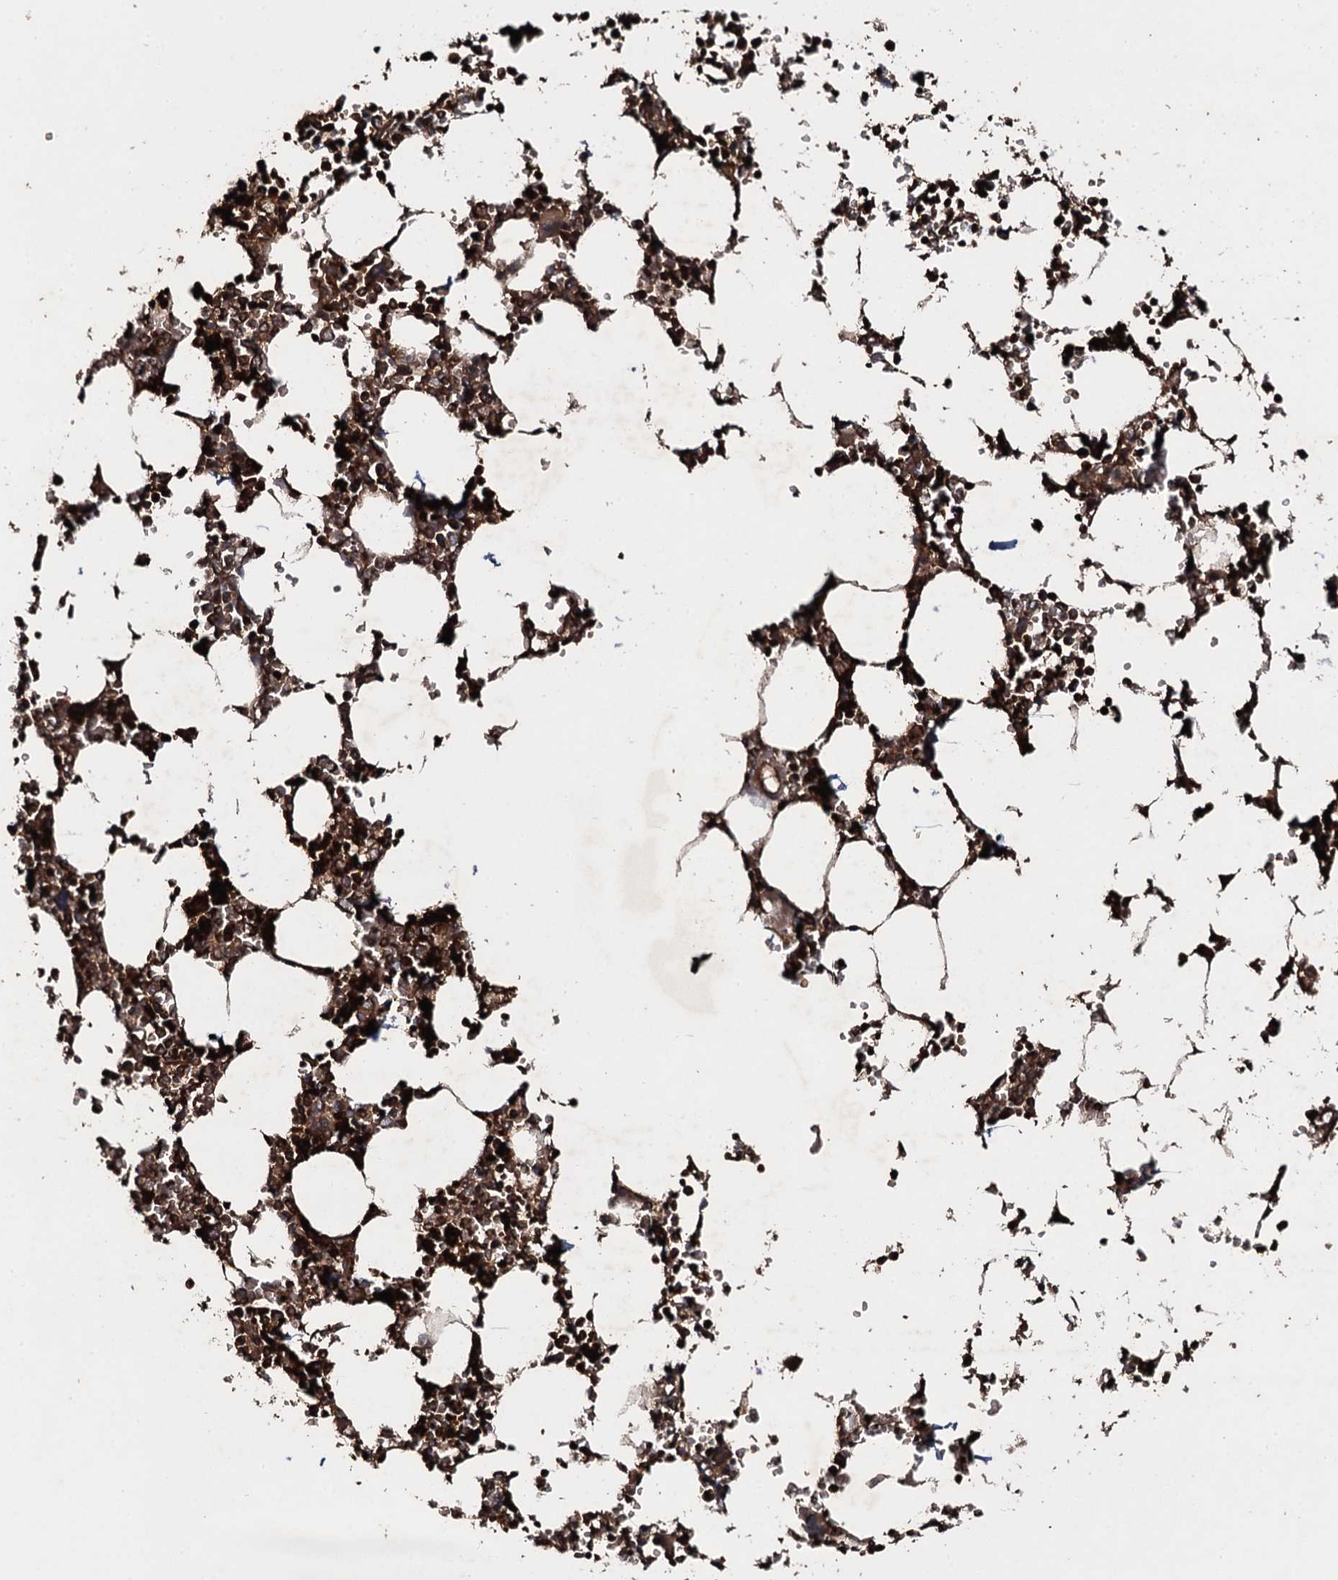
{"staining": {"intensity": "strong", "quantity": ">75%", "location": "cytoplasmic/membranous"}, "tissue": "bone marrow", "cell_type": "Hematopoietic cells", "image_type": "normal", "snomed": [{"axis": "morphology", "description": "Normal tissue, NOS"}, {"axis": "topography", "description": "Bone marrow"}], "caption": "Benign bone marrow shows strong cytoplasmic/membranous staining in about >75% of hematopoietic cells (DAB (3,3'-diaminobenzidine) IHC with brightfield microscopy, high magnification)..", "gene": "ADGRG3", "patient": {"sex": "male", "age": 64}}